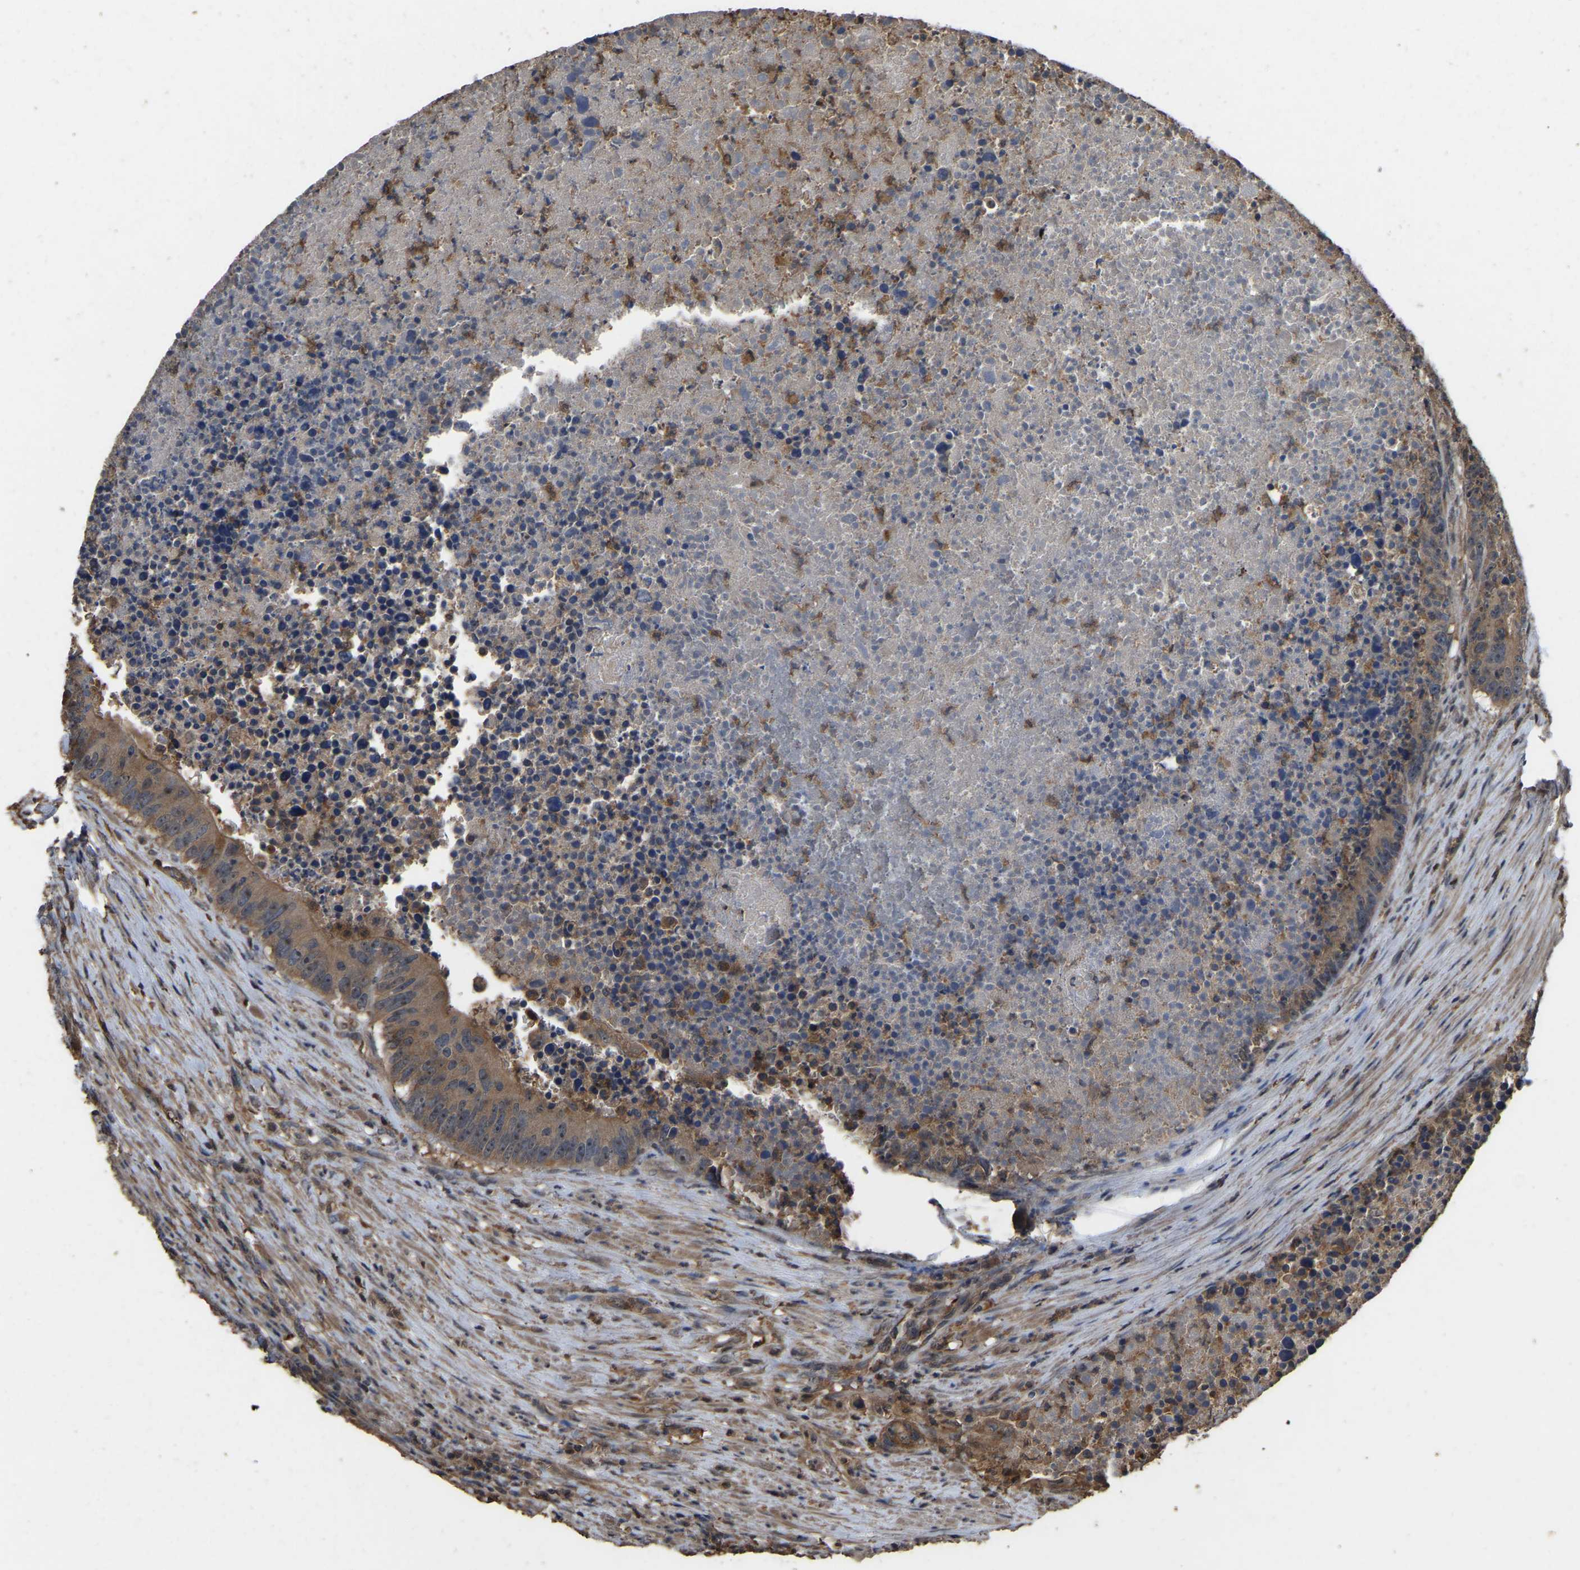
{"staining": {"intensity": "moderate", "quantity": ">75%", "location": "cytoplasmic/membranous"}, "tissue": "colorectal cancer", "cell_type": "Tumor cells", "image_type": "cancer", "snomed": [{"axis": "morphology", "description": "Adenocarcinoma, NOS"}, {"axis": "topography", "description": "Colon"}], "caption": "Brown immunohistochemical staining in colorectal cancer shows moderate cytoplasmic/membranous staining in about >75% of tumor cells.", "gene": "FHIT", "patient": {"sex": "male", "age": 87}}